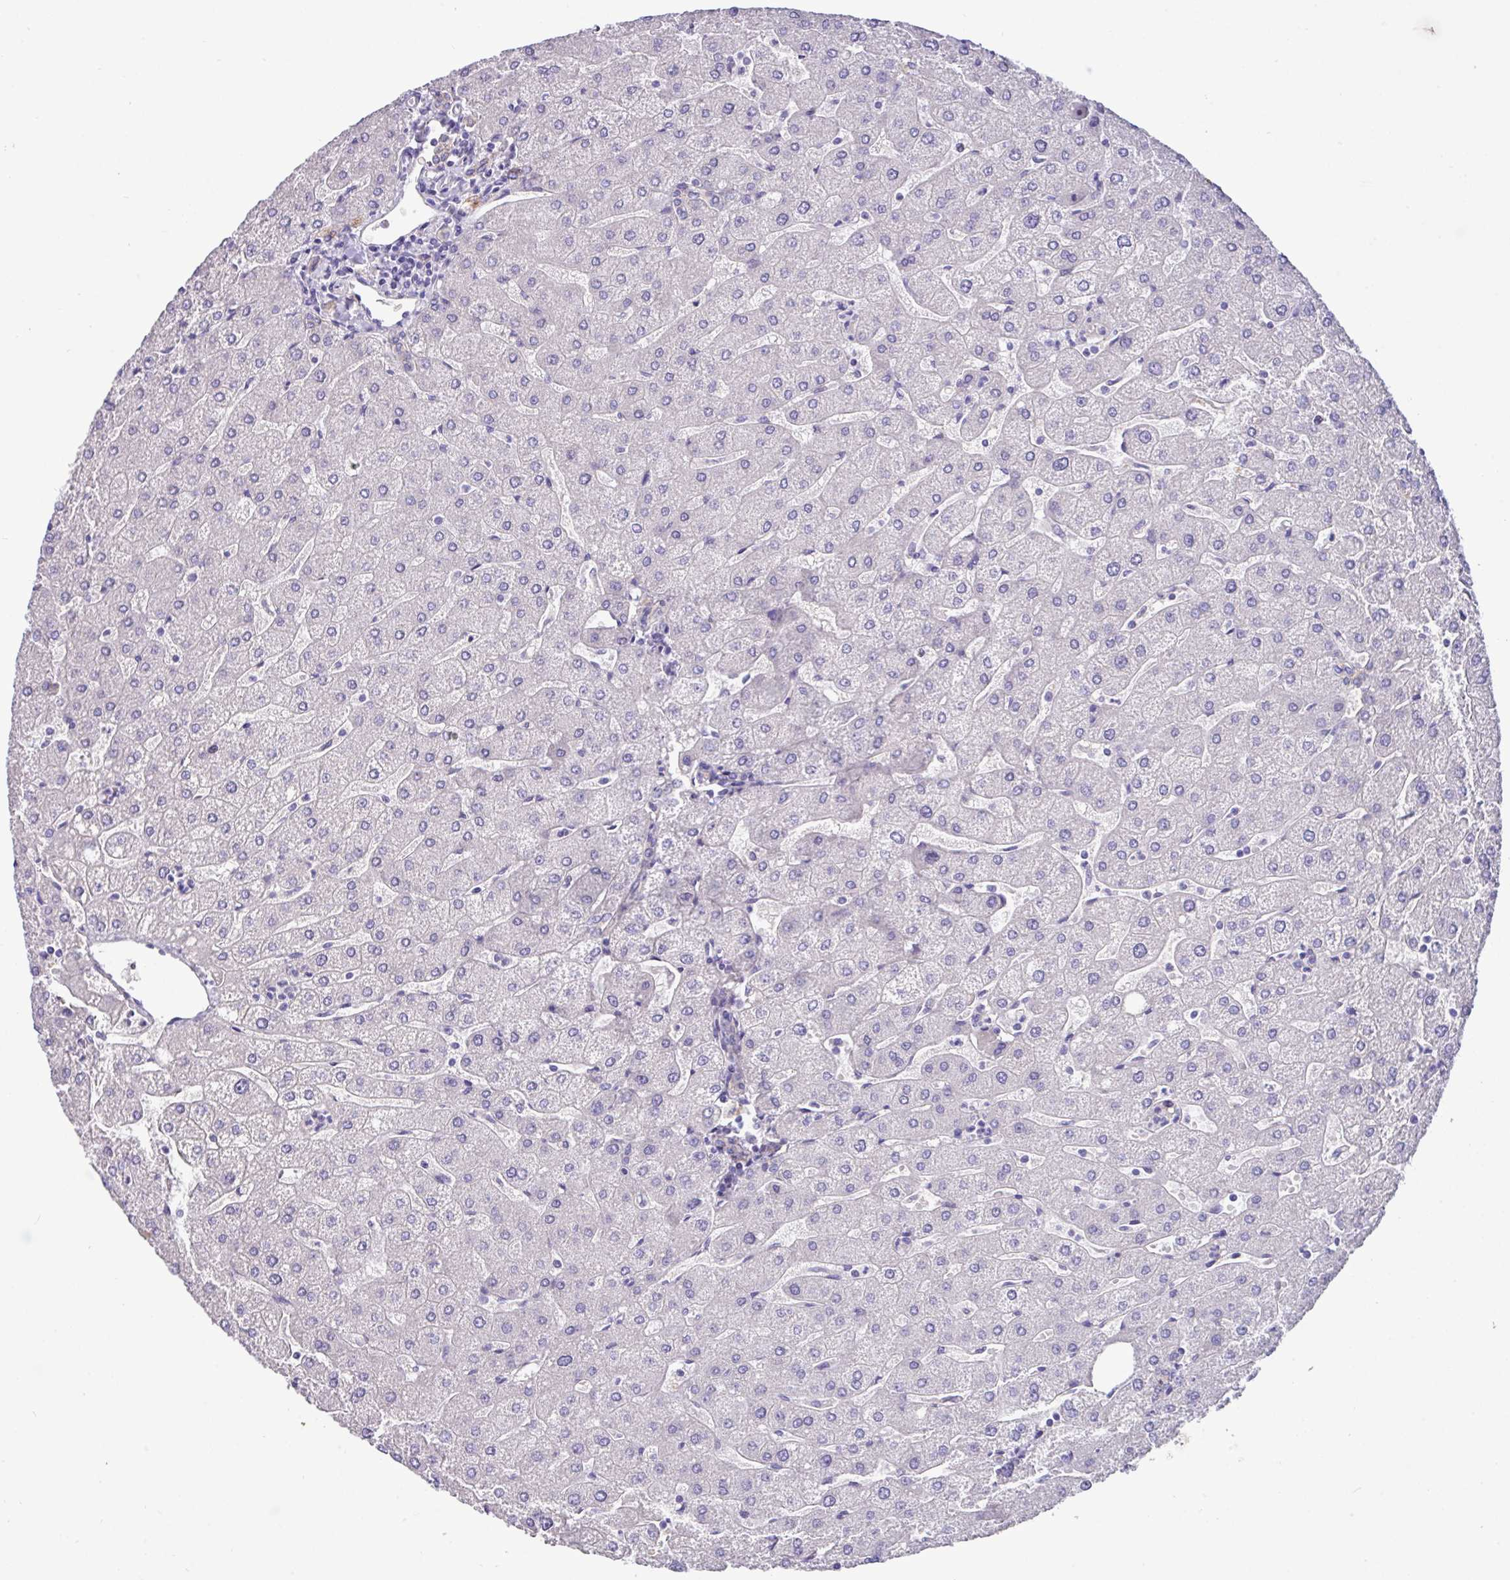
{"staining": {"intensity": "negative", "quantity": "none", "location": "none"}, "tissue": "liver", "cell_type": "Cholangiocytes", "image_type": "normal", "snomed": [{"axis": "morphology", "description": "Normal tissue, NOS"}, {"axis": "topography", "description": "Liver"}], "caption": "This is a image of IHC staining of benign liver, which shows no expression in cholangiocytes. (DAB (3,3'-diaminobenzidine) IHC with hematoxylin counter stain).", "gene": "EPCAM", "patient": {"sex": "male", "age": 67}}